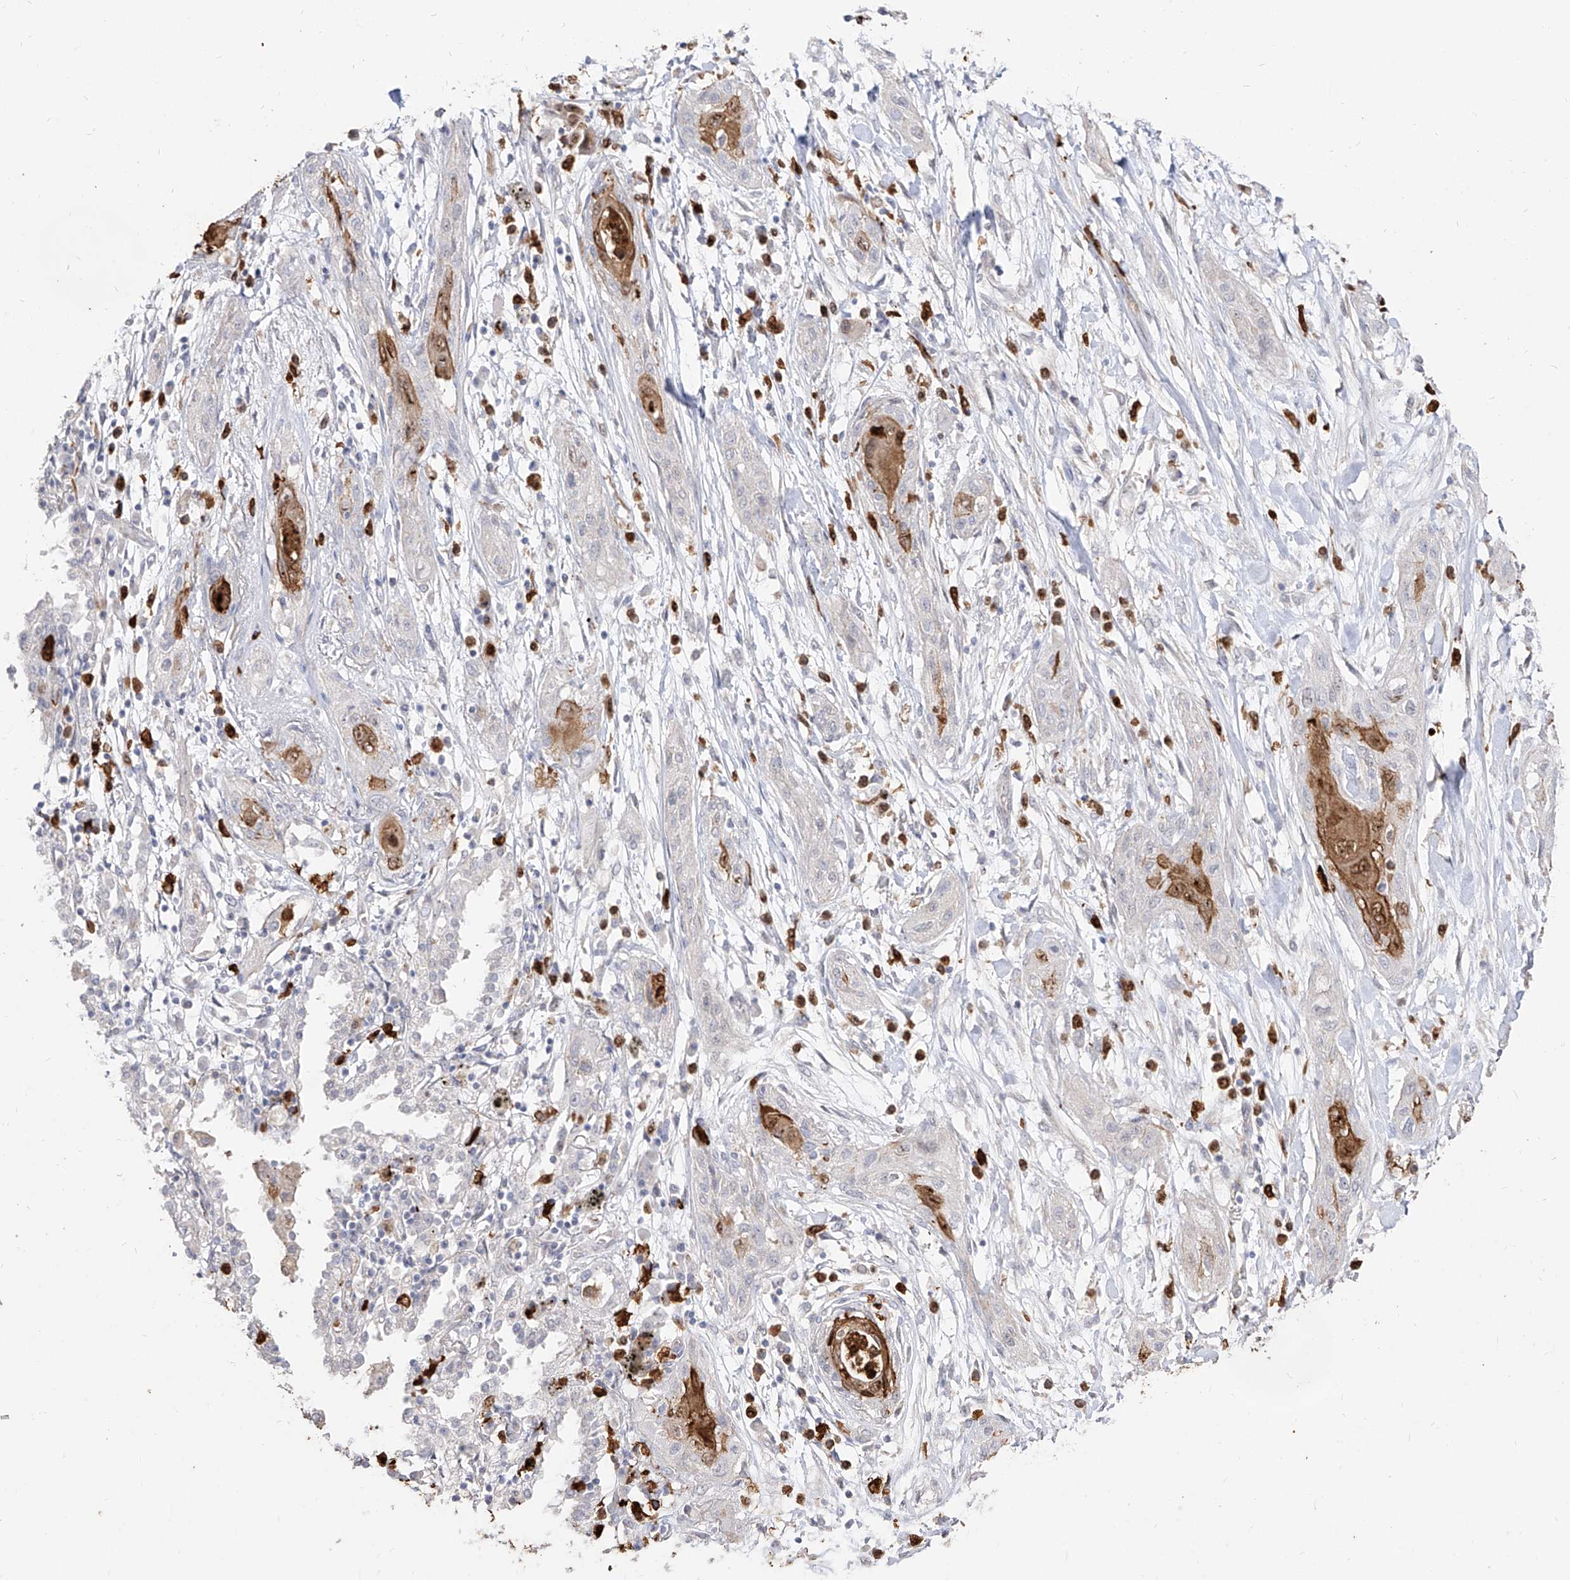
{"staining": {"intensity": "negative", "quantity": "none", "location": "none"}, "tissue": "lung cancer", "cell_type": "Tumor cells", "image_type": "cancer", "snomed": [{"axis": "morphology", "description": "Squamous cell carcinoma, NOS"}, {"axis": "topography", "description": "Lung"}], "caption": "Immunohistochemical staining of lung cancer displays no significant staining in tumor cells.", "gene": "ZNF227", "patient": {"sex": "female", "age": 47}}